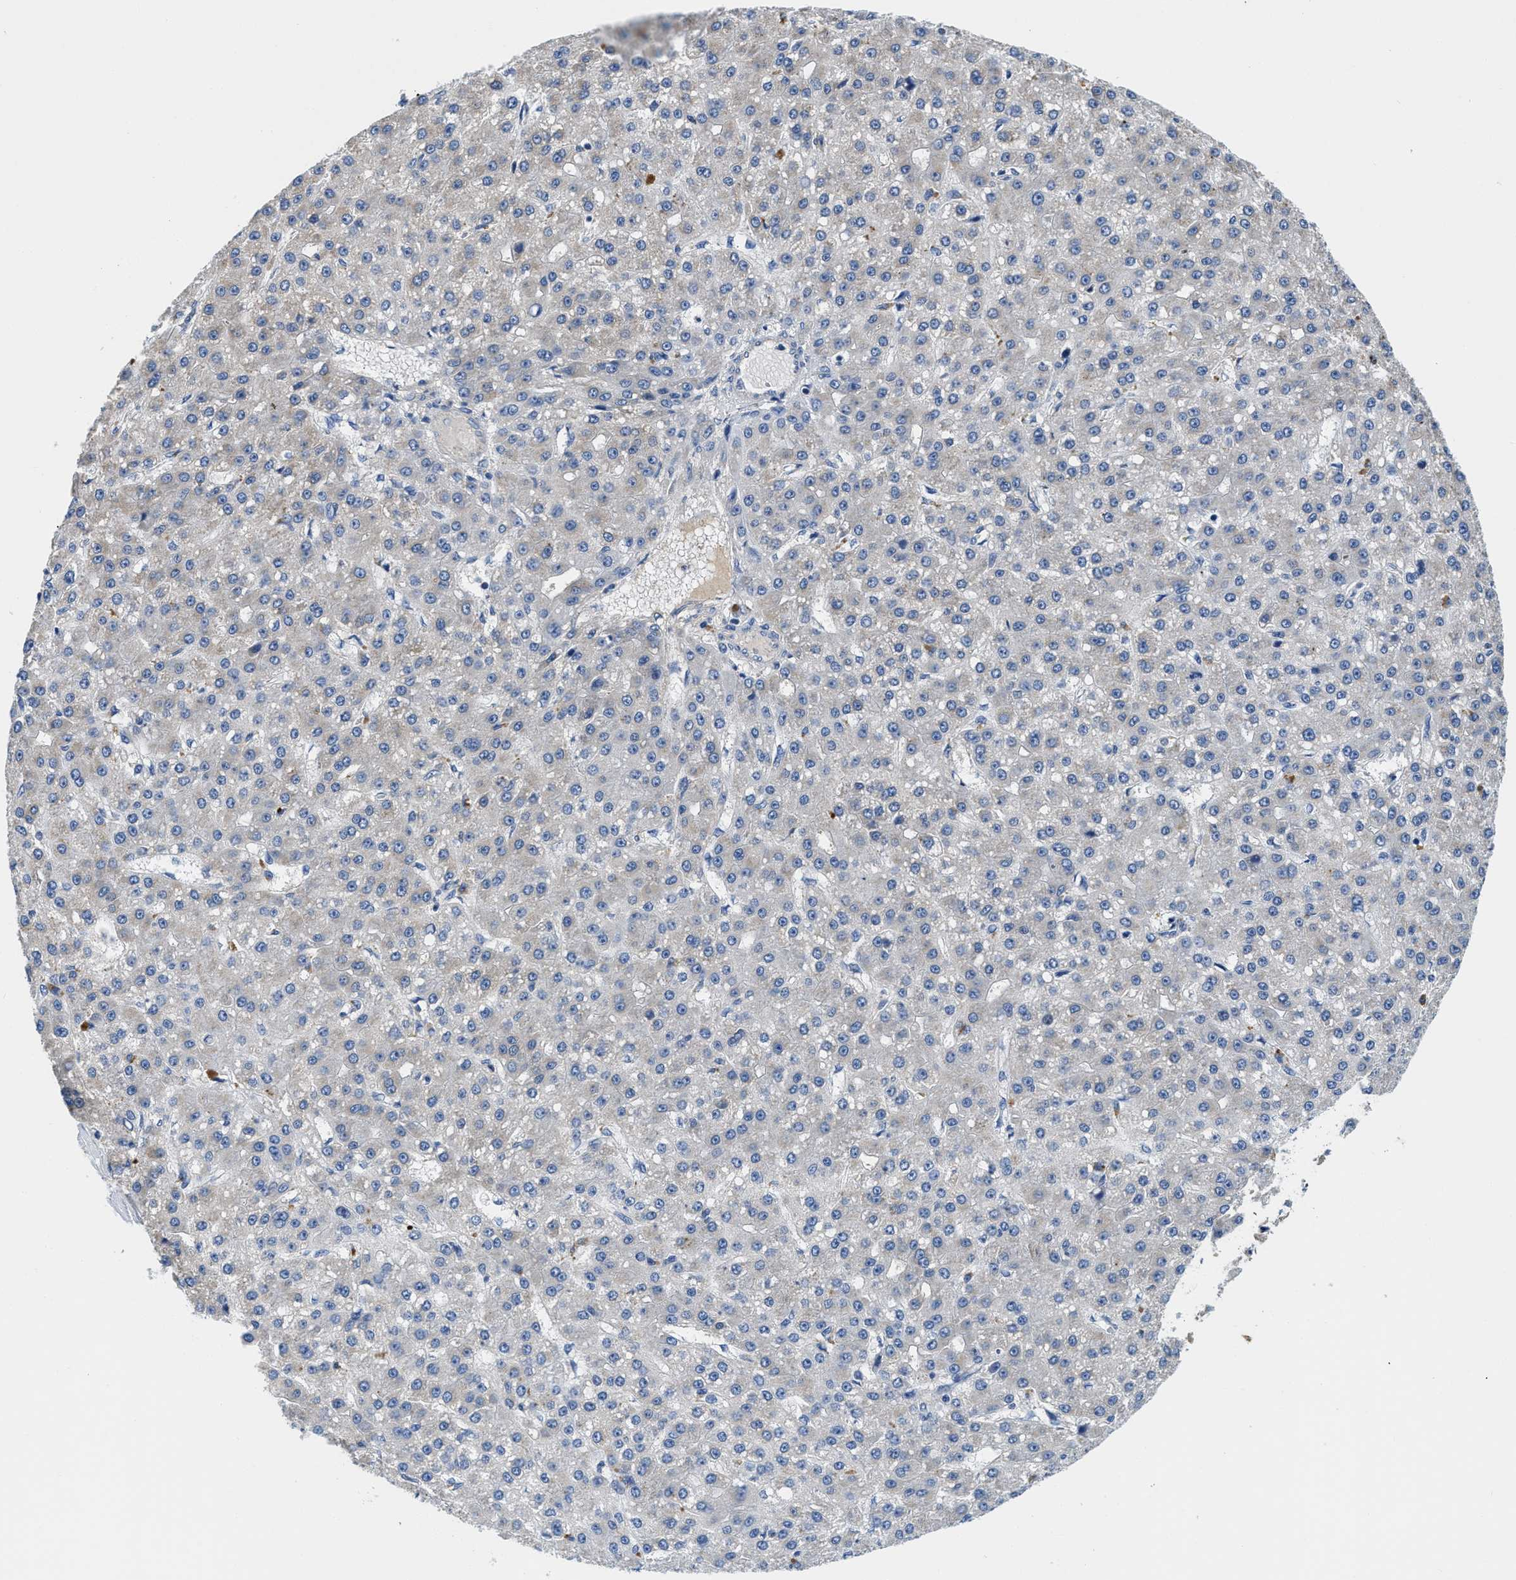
{"staining": {"intensity": "negative", "quantity": "none", "location": "none"}, "tissue": "liver cancer", "cell_type": "Tumor cells", "image_type": "cancer", "snomed": [{"axis": "morphology", "description": "Carcinoma, Hepatocellular, NOS"}, {"axis": "topography", "description": "Liver"}], "caption": "Liver cancer (hepatocellular carcinoma) was stained to show a protein in brown. There is no significant staining in tumor cells. (DAB (3,3'-diaminobenzidine) immunohistochemistry (IHC), high magnification).", "gene": "STAT2", "patient": {"sex": "male", "age": 67}}